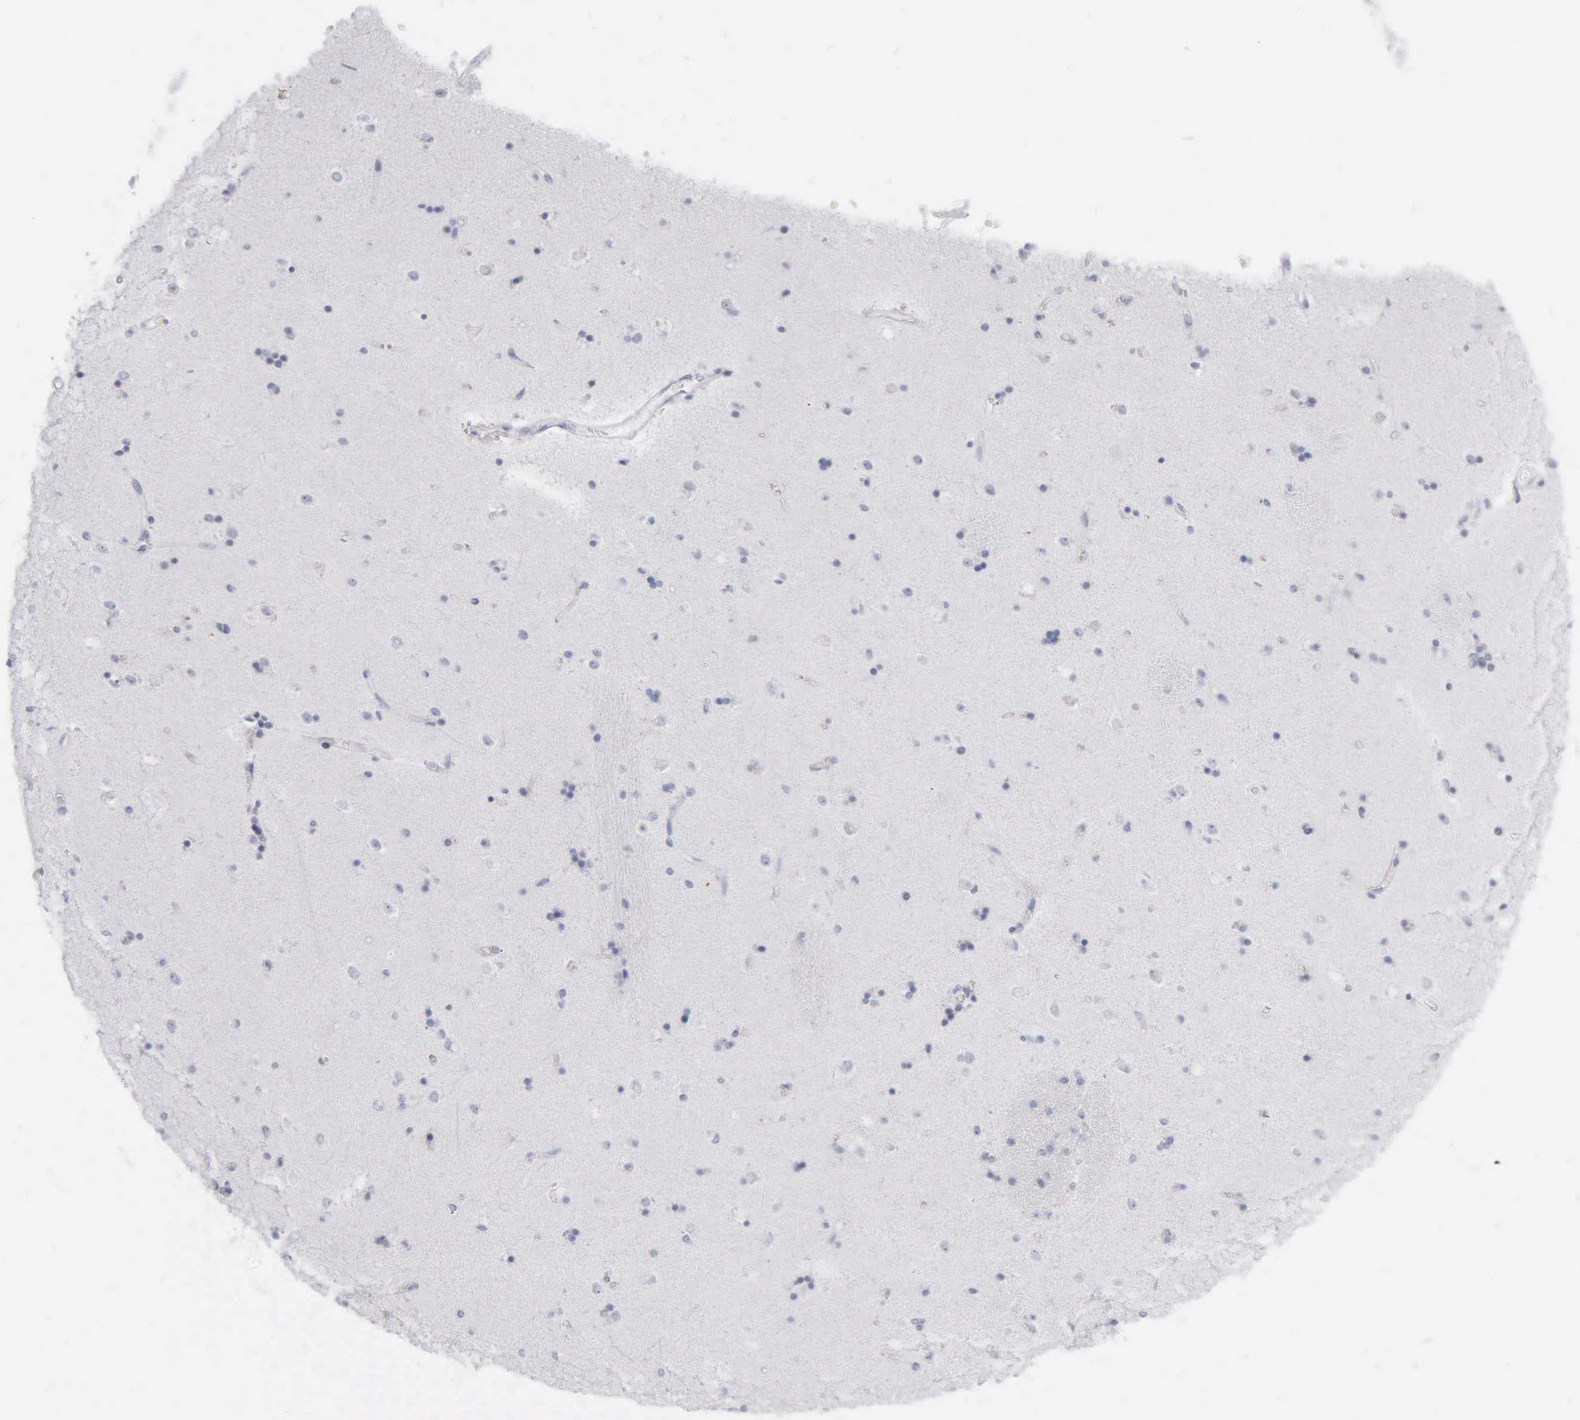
{"staining": {"intensity": "negative", "quantity": "none", "location": "none"}, "tissue": "caudate", "cell_type": "Glial cells", "image_type": "normal", "snomed": [{"axis": "morphology", "description": "Normal tissue, NOS"}, {"axis": "topography", "description": "Lateral ventricle wall"}], "caption": "There is no significant expression in glial cells of caudate. (Immunohistochemistry, brightfield microscopy, high magnification).", "gene": "KRT20", "patient": {"sex": "female", "age": 54}}